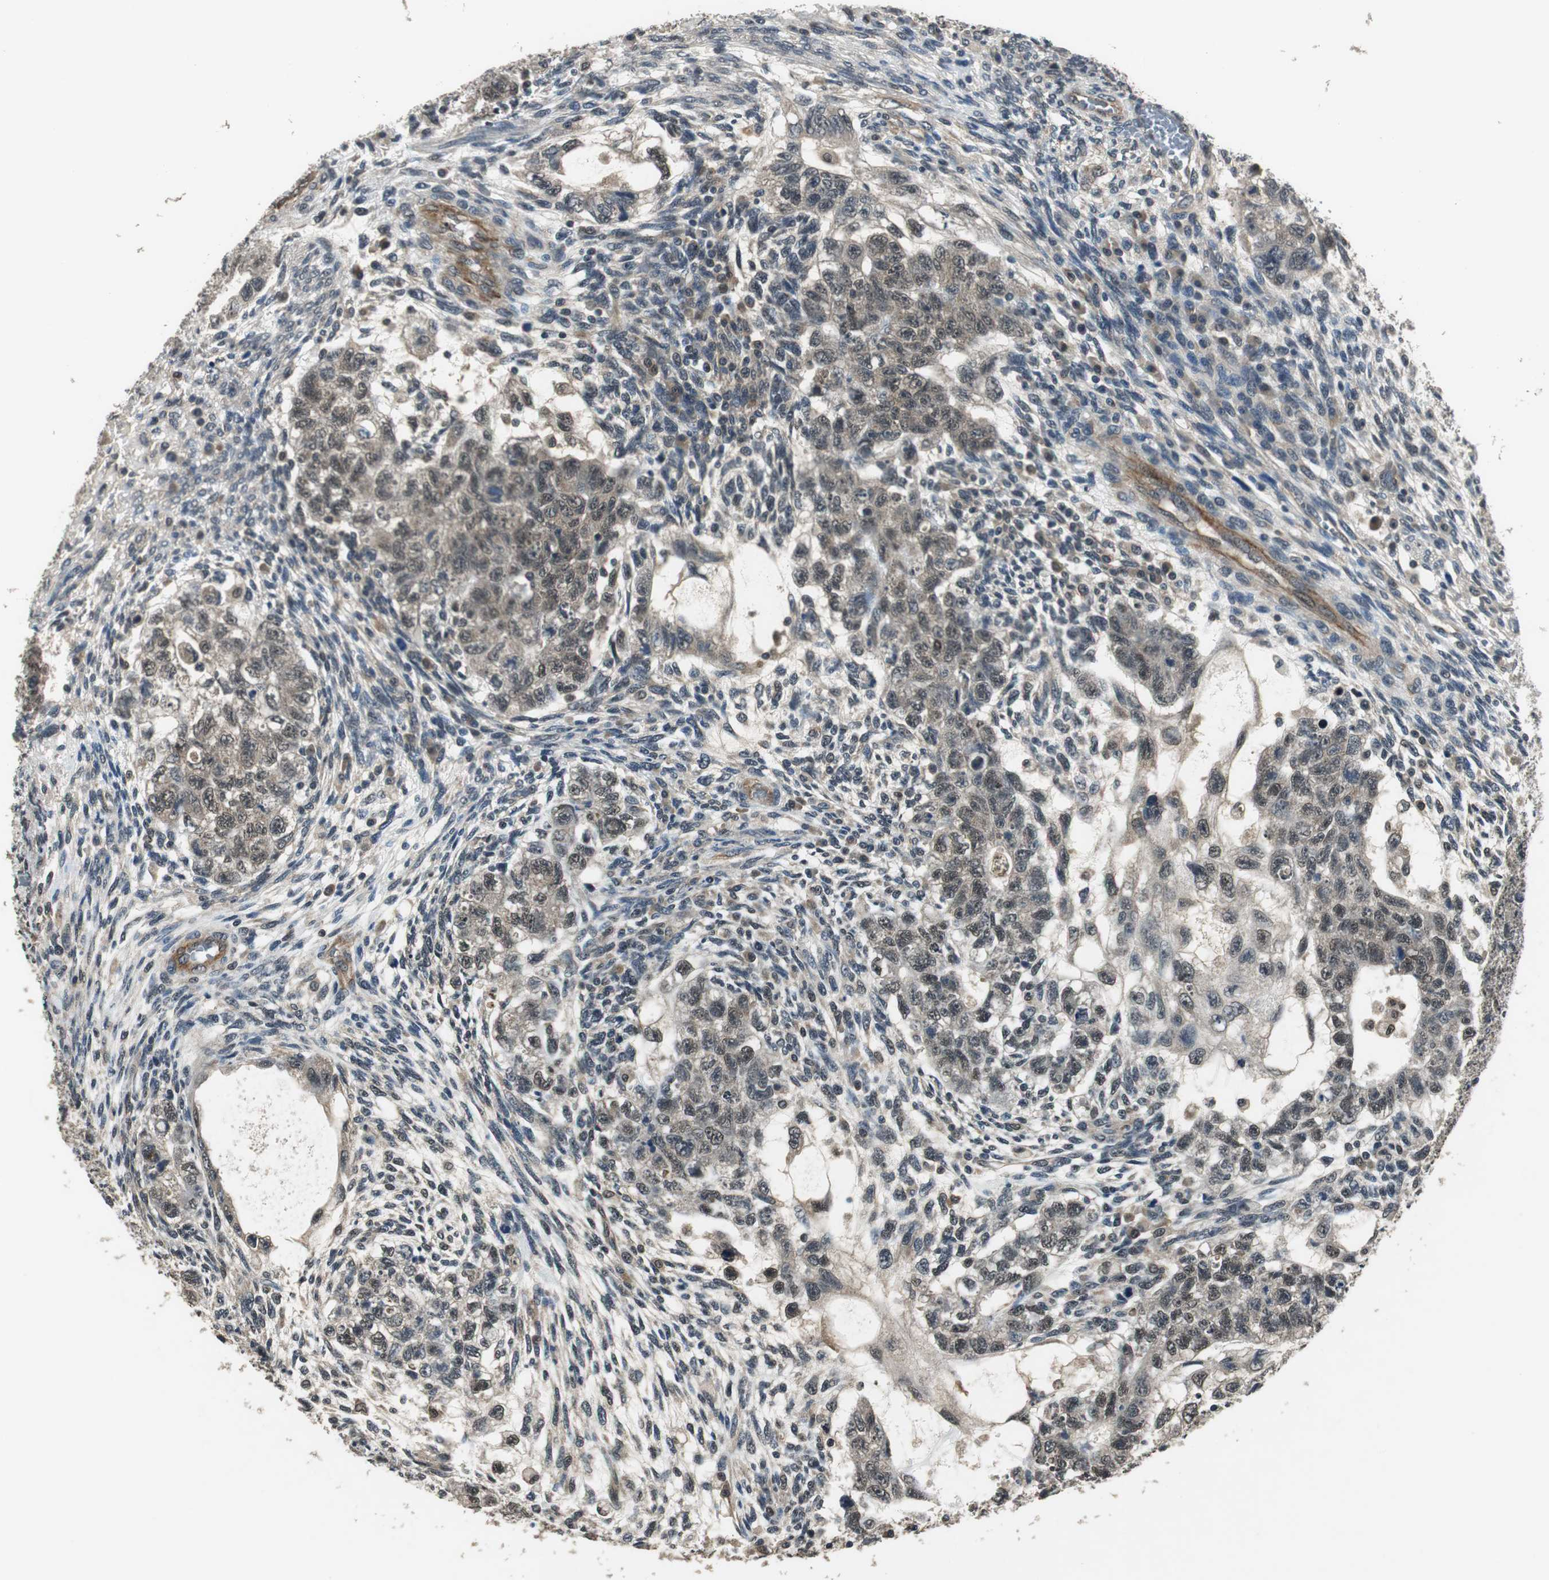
{"staining": {"intensity": "weak", "quantity": "25%-75%", "location": "cytoplasmic/membranous,nuclear"}, "tissue": "testis cancer", "cell_type": "Tumor cells", "image_type": "cancer", "snomed": [{"axis": "morphology", "description": "Normal tissue, NOS"}, {"axis": "morphology", "description": "Carcinoma, Embryonal, NOS"}, {"axis": "topography", "description": "Testis"}], "caption": "This image demonstrates immunohistochemistry staining of testis cancer, with low weak cytoplasmic/membranous and nuclear positivity in approximately 25%-75% of tumor cells.", "gene": "PSMB4", "patient": {"sex": "male", "age": 36}}